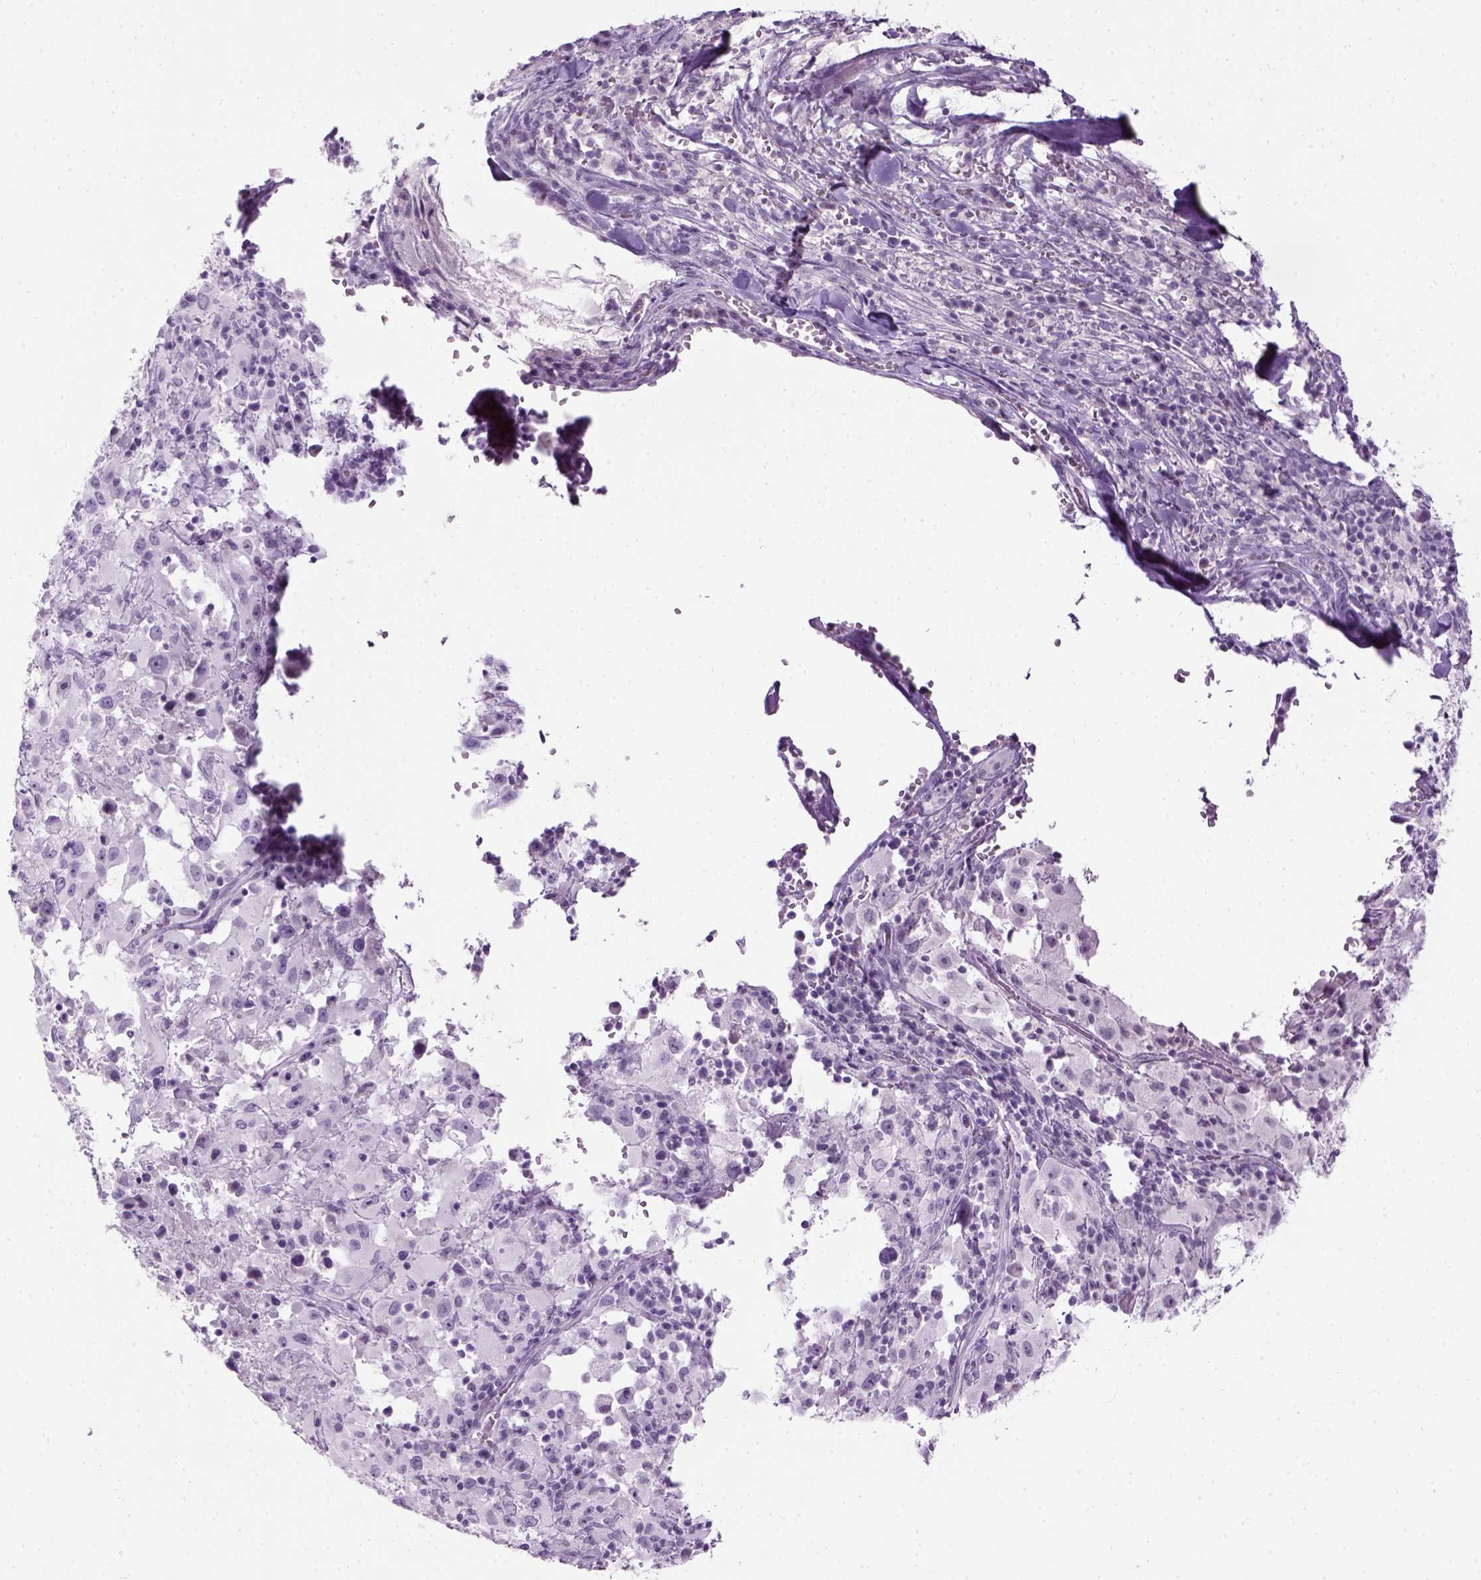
{"staining": {"intensity": "negative", "quantity": "none", "location": "none"}, "tissue": "melanoma", "cell_type": "Tumor cells", "image_type": "cancer", "snomed": [{"axis": "morphology", "description": "Malignant melanoma, Metastatic site"}, {"axis": "topography", "description": "Soft tissue"}], "caption": "An immunohistochemistry micrograph of malignant melanoma (metastatic site) is shown. There is no staining in tumor cells of malignant melanoma (metastatic site).", "gene": "GABRB2", "patient": {"sex": "male", "age": 50}}